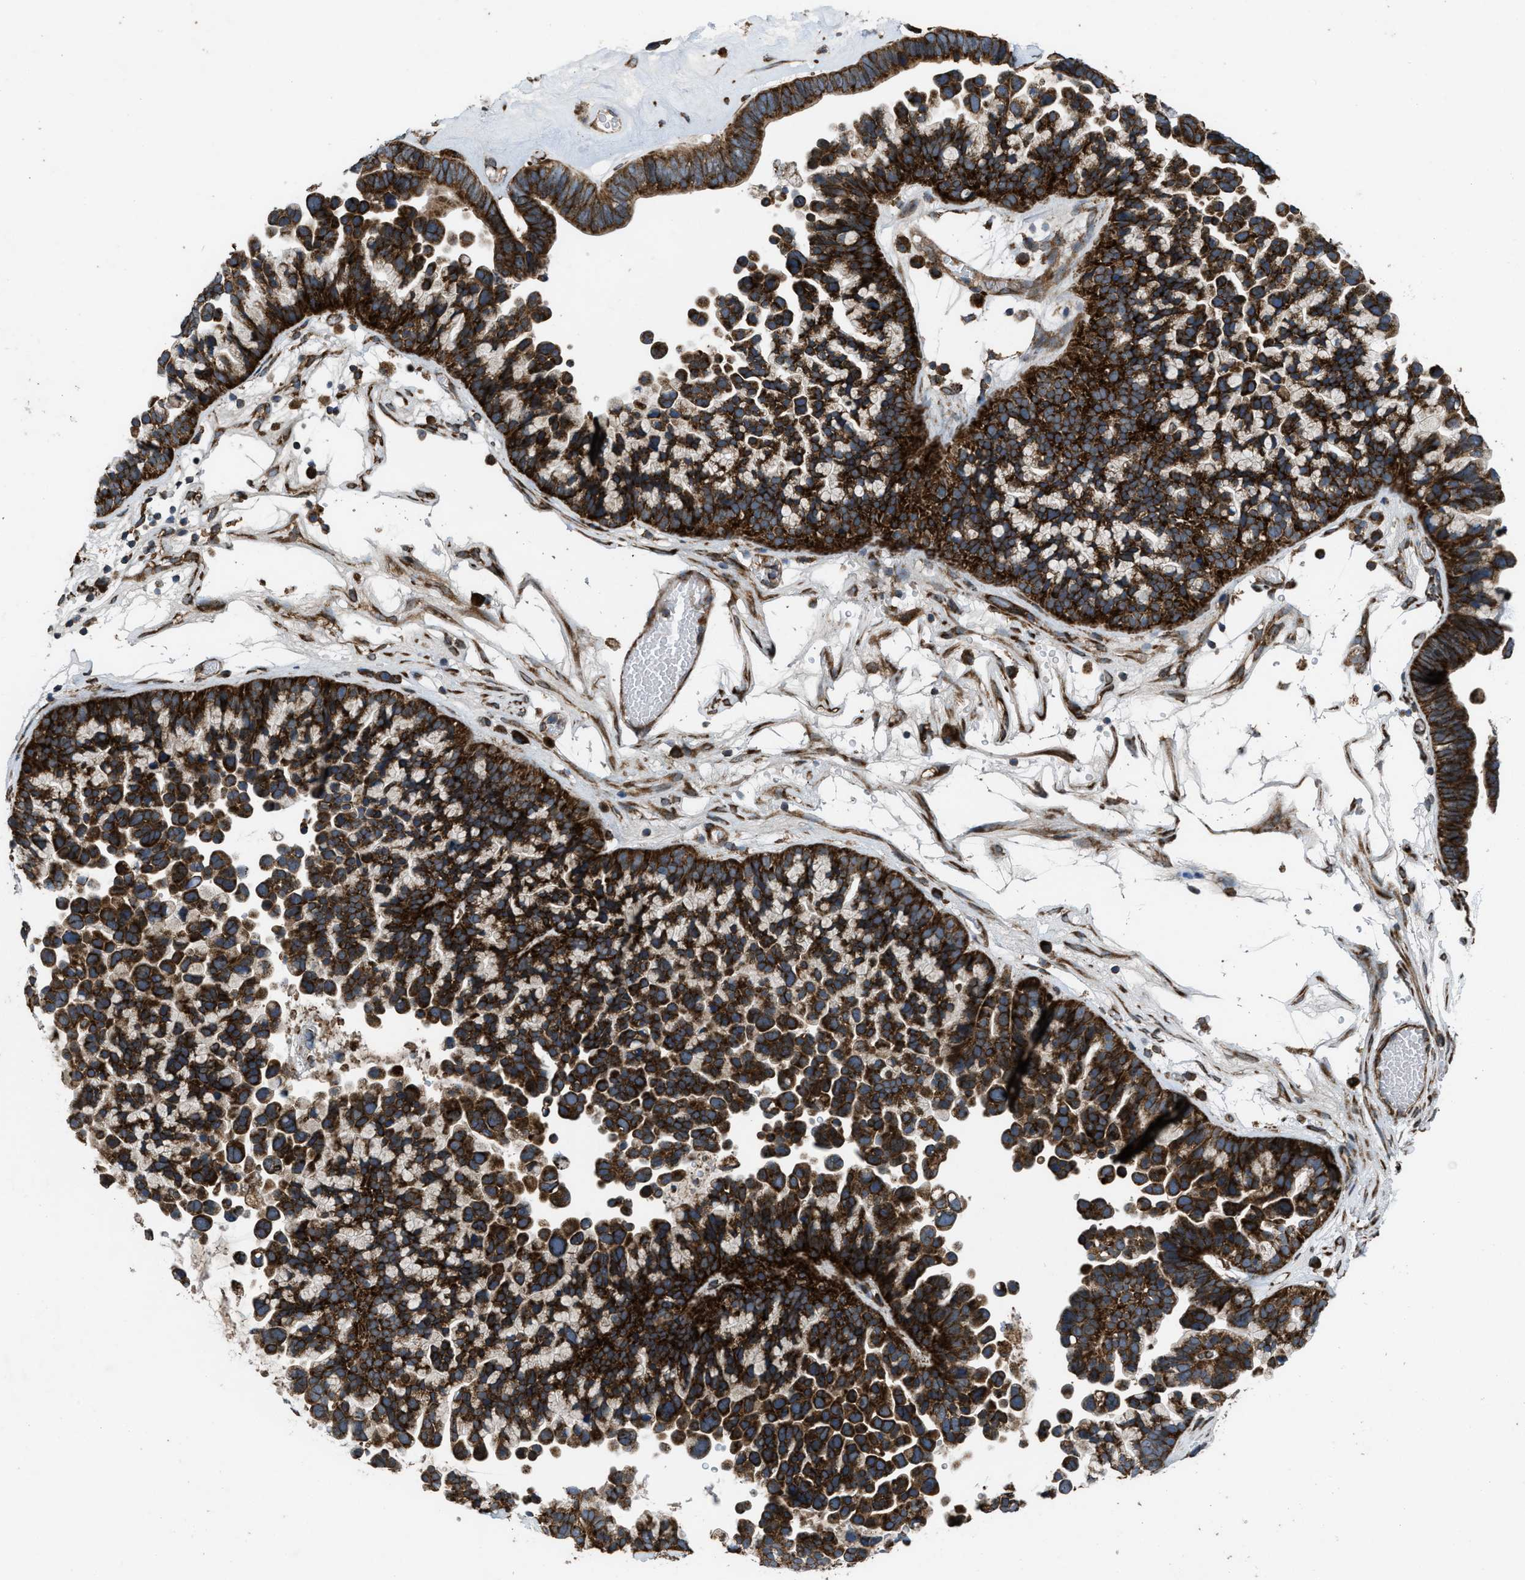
{"staining": {"intensity": "strong", "quantity": ">75%", "location": "cytoplasmic/membranous"}, "tissue": "ovarian cancer", "cell_type": "Tumor cells", "image_type": "cancer", "snomed": [{"axis": "morphology", "description": "Cystadenocarcinoma, serous, NOS"}, {"axis": "topography", "description": "Ovary"}], "caption": "A brown stain labels strong cytoplasmic/membranous staining of a protein in ovarian cancer (serous cystadenocarcinoma) tumor cells.", "gene": "PER3", "patient": {"sex": "female", "age": 56}}